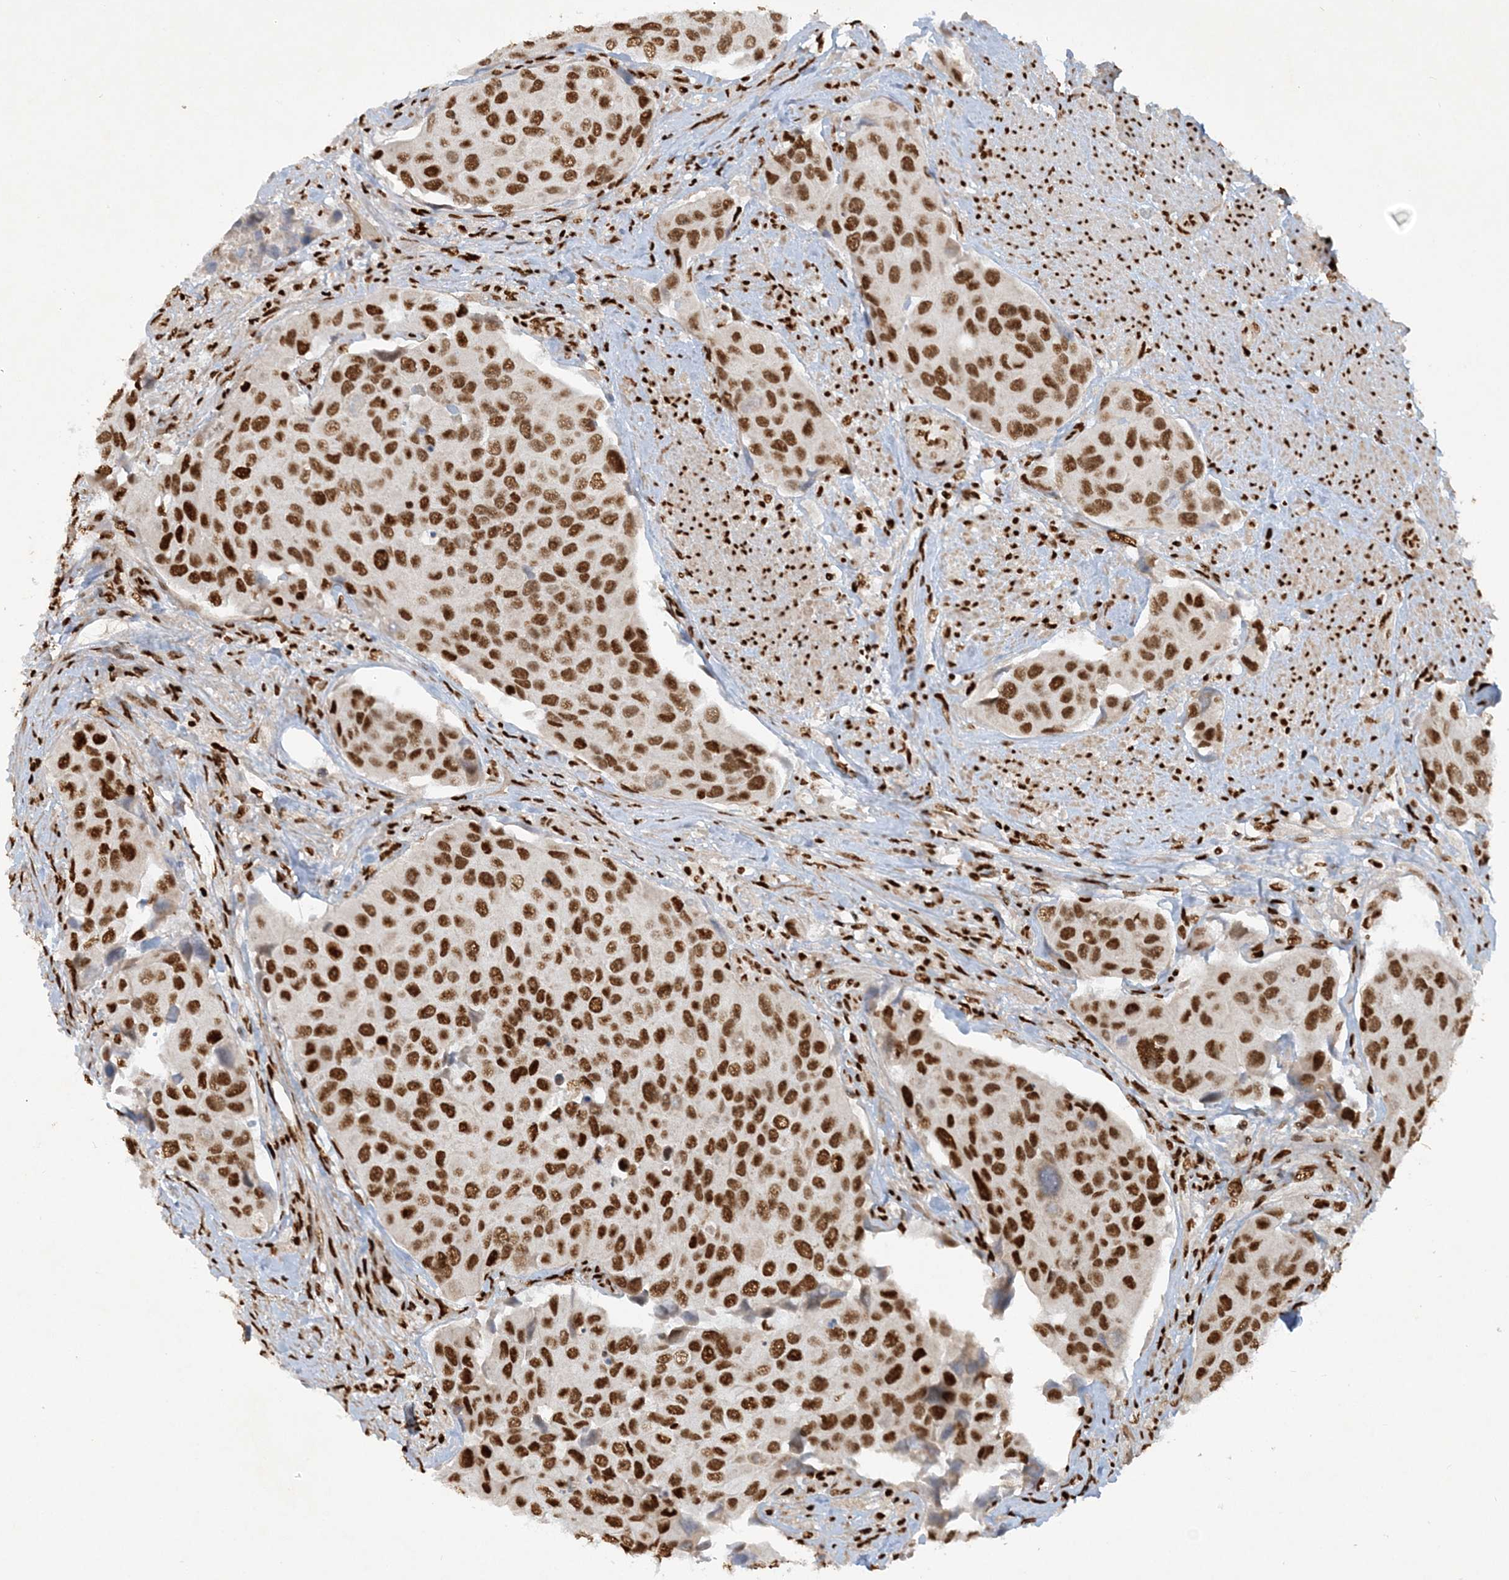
{"staining": {"intensity": "strong", "quantity": ">75%", "location": "nuclear"}, "tissue": "urothelial cancer", "cell_type": "Tumor cells", "image_type": "cancer", "snomed": [{"axis": "morphology", "description": "Urothelial carcinoma, High grade"}, {"axis": "topography", "description": "Urinary bladder"}], "caption": "IHC image of human high-grade urothelial carcinoma stained for a protein (brown), which shows high levels of strong nuclear staining in about >75% of tumor cells.", "gene": "DELE1", "patient": {"sex": "male", "age": 74}}